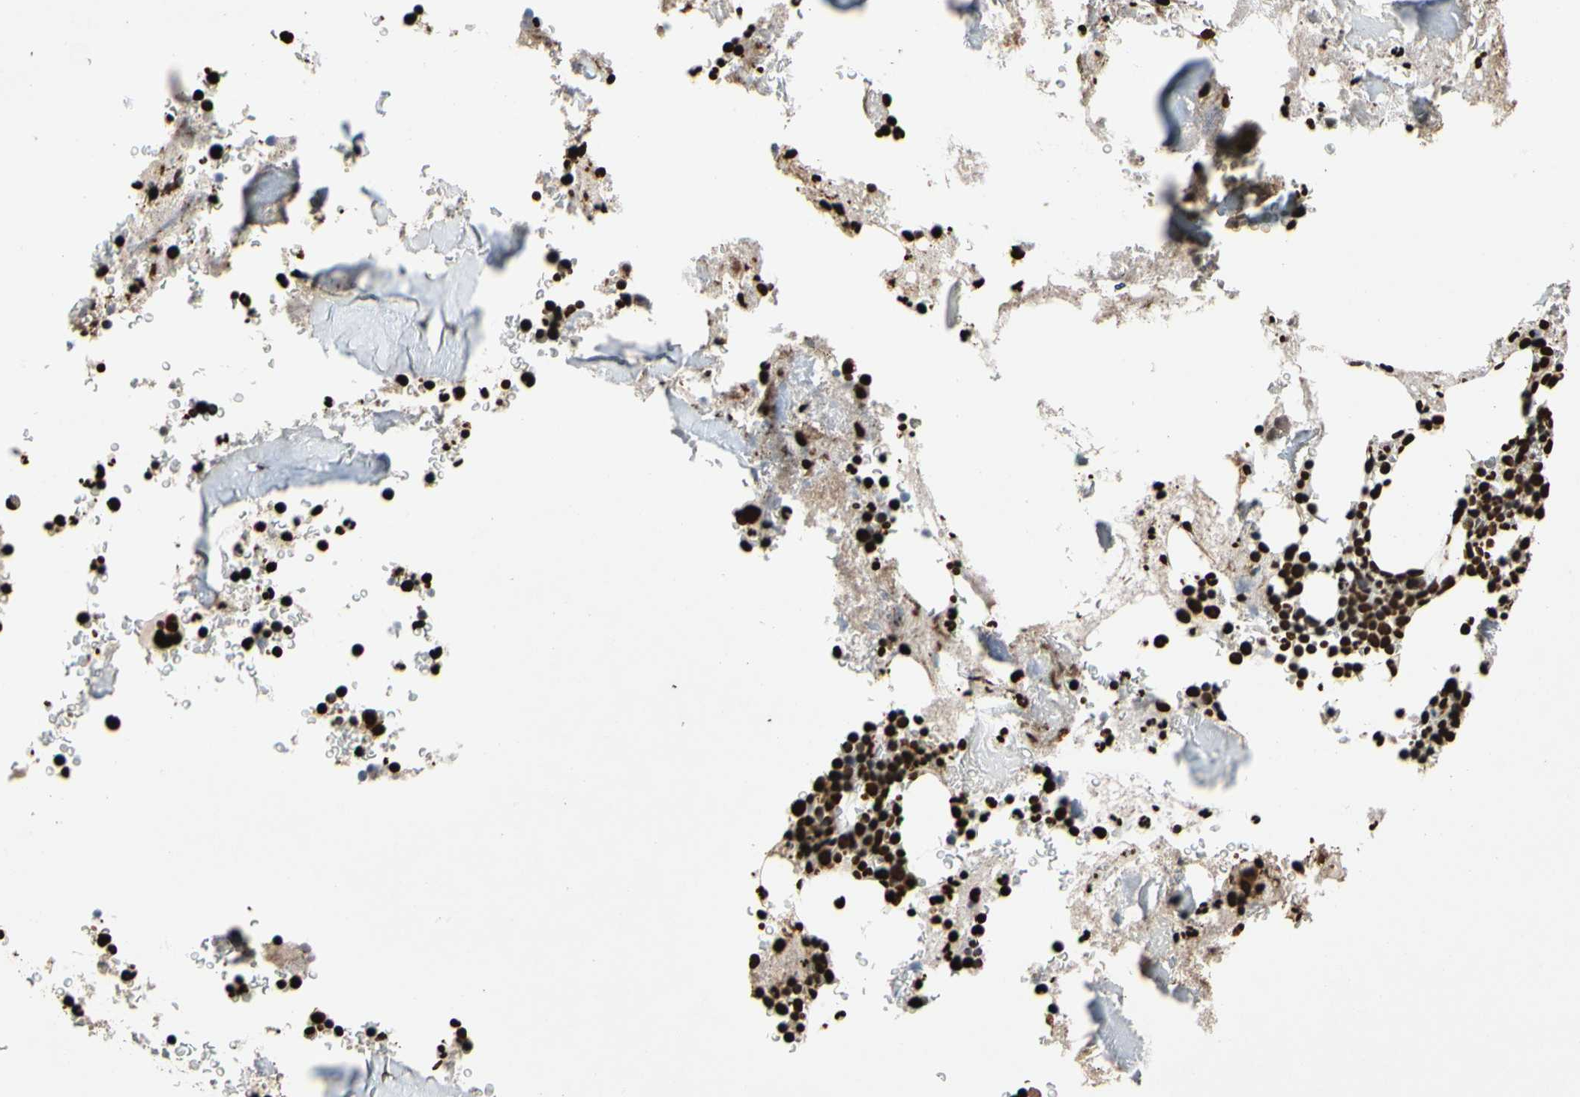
{"staining": {"intensity": "strong", "quantity": ">75%", "location": "nuclear"}, "tissue": "bone marrow", "cell_type": "Hematopoietic cells", "image_type": "normal", "snomed": [{"axis": "morphology", "description": "Normal tissue, NOS"}, {"axis": "topography", "description": "Bone marrow"}], "caption": "Protein expression analysis of unremarkable bone marrow reveals strong nuclear staining in approximately >75% of hematopoietic cells. (brown staining indicates protein expression, while blue staining denotes nuclei).", "gene": "HNRNPK", "patient": {"sex": "male"}}